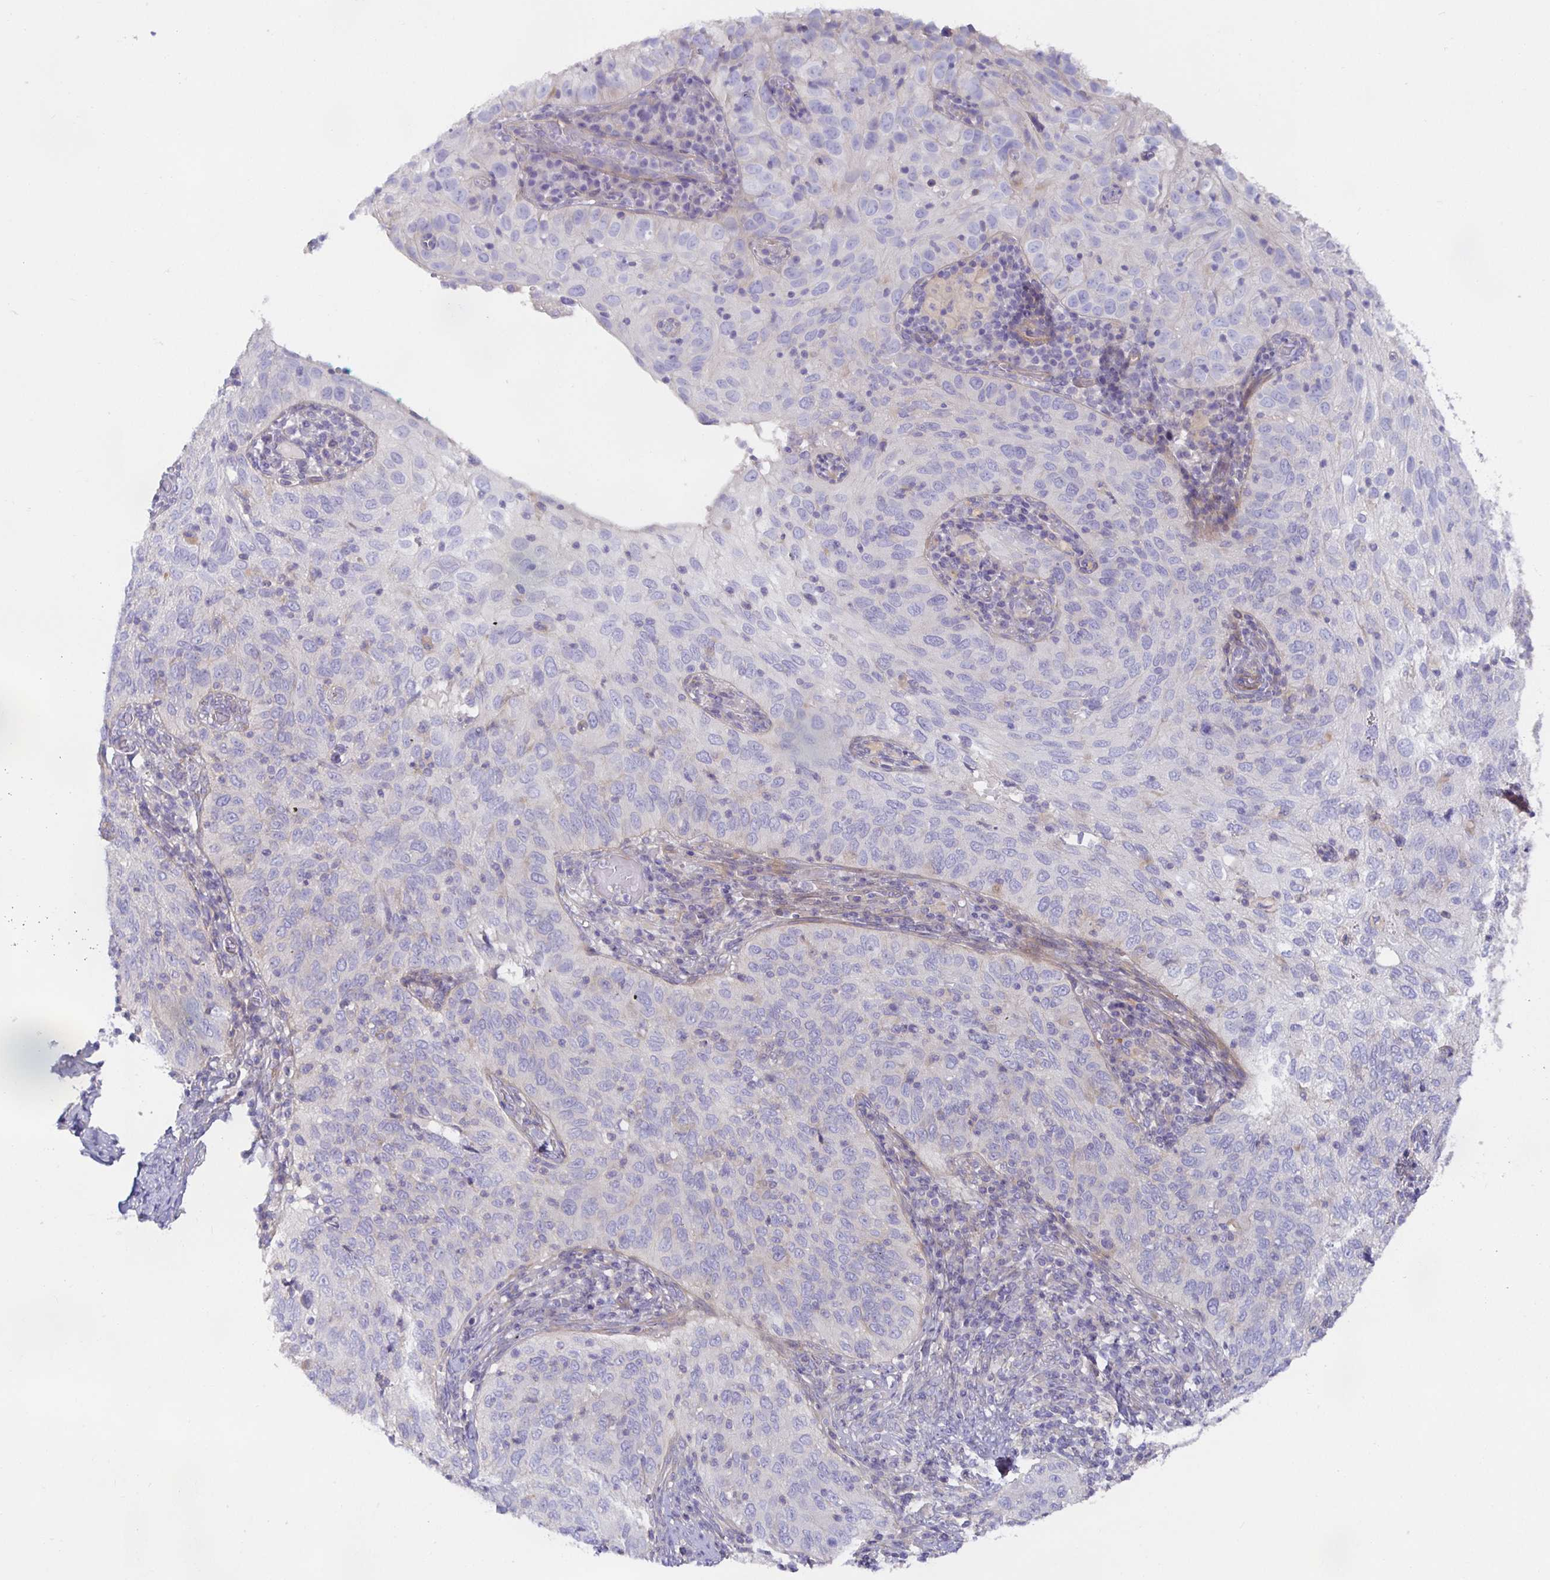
{"staining": {"intensity": "negative", "quantity": "none", "location": "none"}, "tissue": "cervical cancer", "cell_type": "Tumor cells", "image_type": "cancer", "snomed": [{"axis": "morphology", "description": "Squamous cell carcinoma, NOS"}, {"axis": "topography", "description": "Cervix"}], "caption": "There is no significant expression in tumor cells of cervical cancer. (Stains: DAB (3,3'-diaminobenzidine) IHC with hematoxylin counter stain, Microscopy: brightfield microscopy at high magnification).", "gene": "METTL22", "patient": {"sex": "female", "age": 52}}